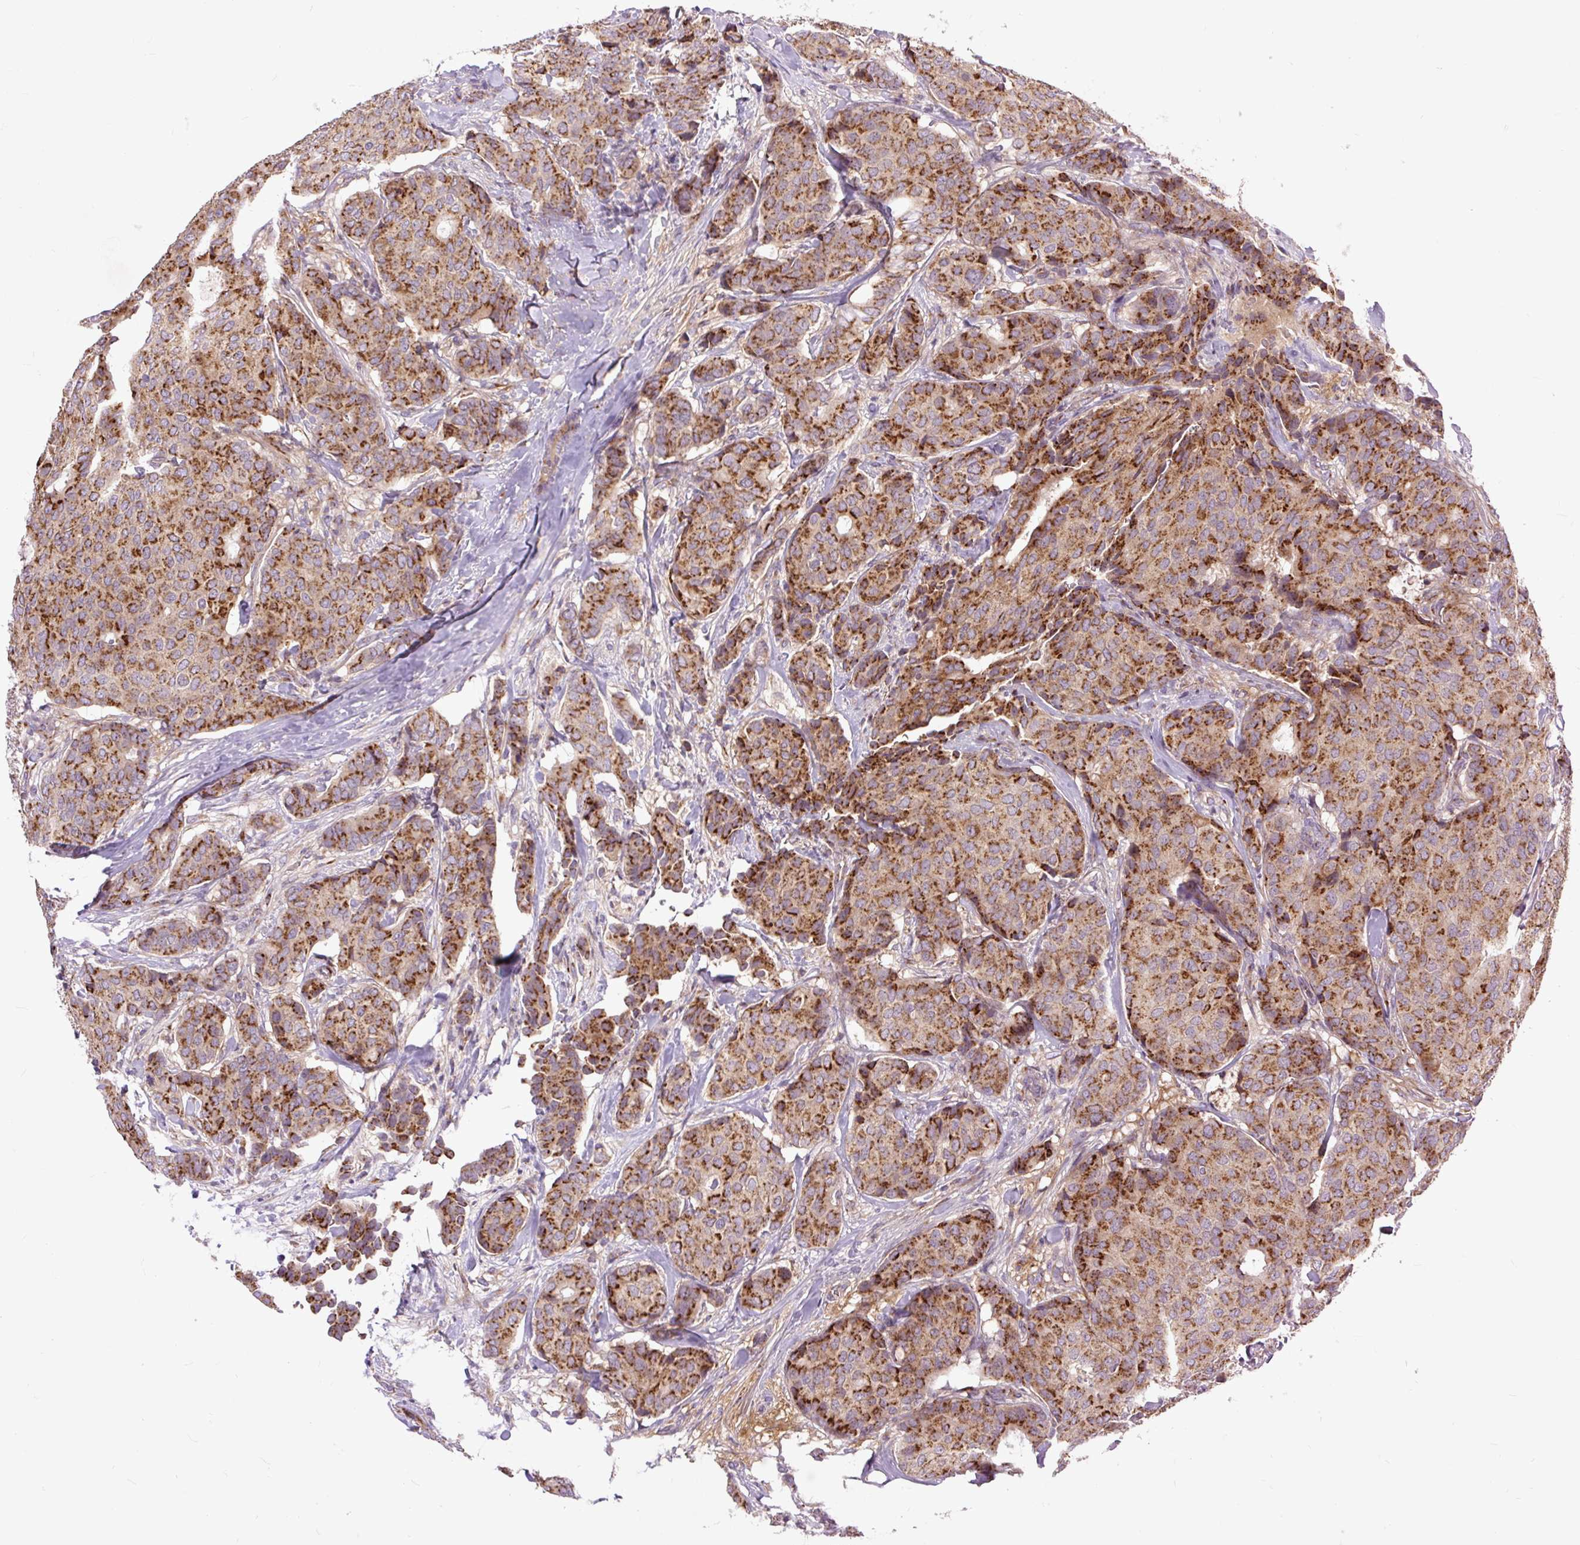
{"staining": {"intensity": "strong", "quantity": ">75%", "location": "cytoplasmic/membranous"}, "tissue": "breast cancer", "cell_type": "Tumor cells", "image_type": "cancer", "snomed": [{"axis": "morphology", "description": "Duct carcinoma"}, {"axis": "topography", "description": "Breast"}], "caption": "Protein analysis of intraductal carcinoma (breast) tissue reveals strong cytoplasmic/membranous expression in approximately >75% of tumor cells.", "gene": "MSMP", "patient": {"sex": "female", "age": 75}}